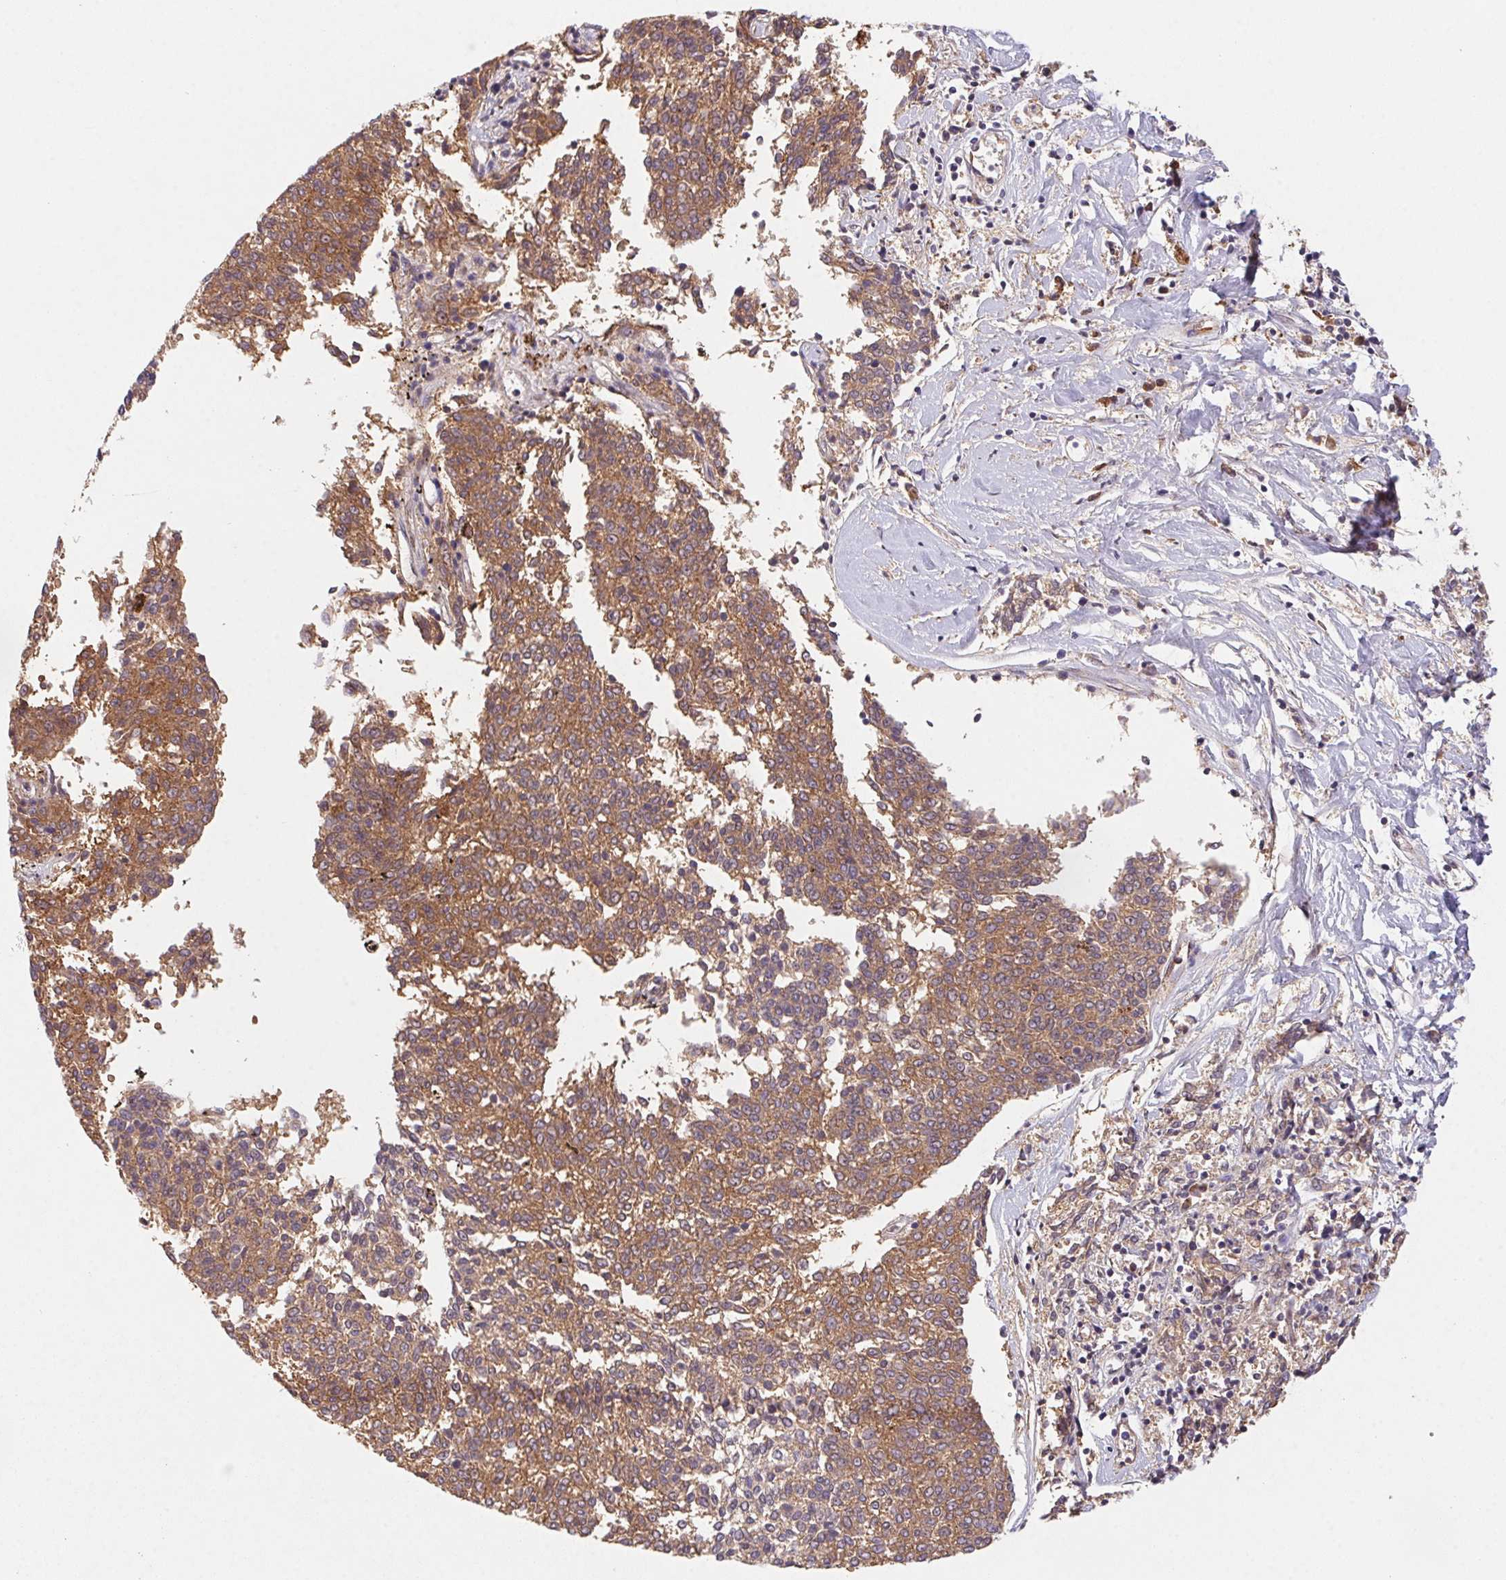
{"staining": {"intensity": "moderate", "quantity": ">75%", "location": "cytoplasmic/membranous"}, "tissue": "melanoma", "cell_type": "Tumor cells", "image_type": "cancer", "snomed": [{"axis": "morphology", "description": "Malignant melanoma, NOS"}, {"axis": "topography", "description": "Skin"}], "caption": "This photomicrograph reveals IHC staining of human malignant melanoma, with medium moderate cytoplasmic/membranous staining in approximately >75% of tumor cells.", "gene": "SLC52A2", "patient": {"sex": "female", "age": 72}}